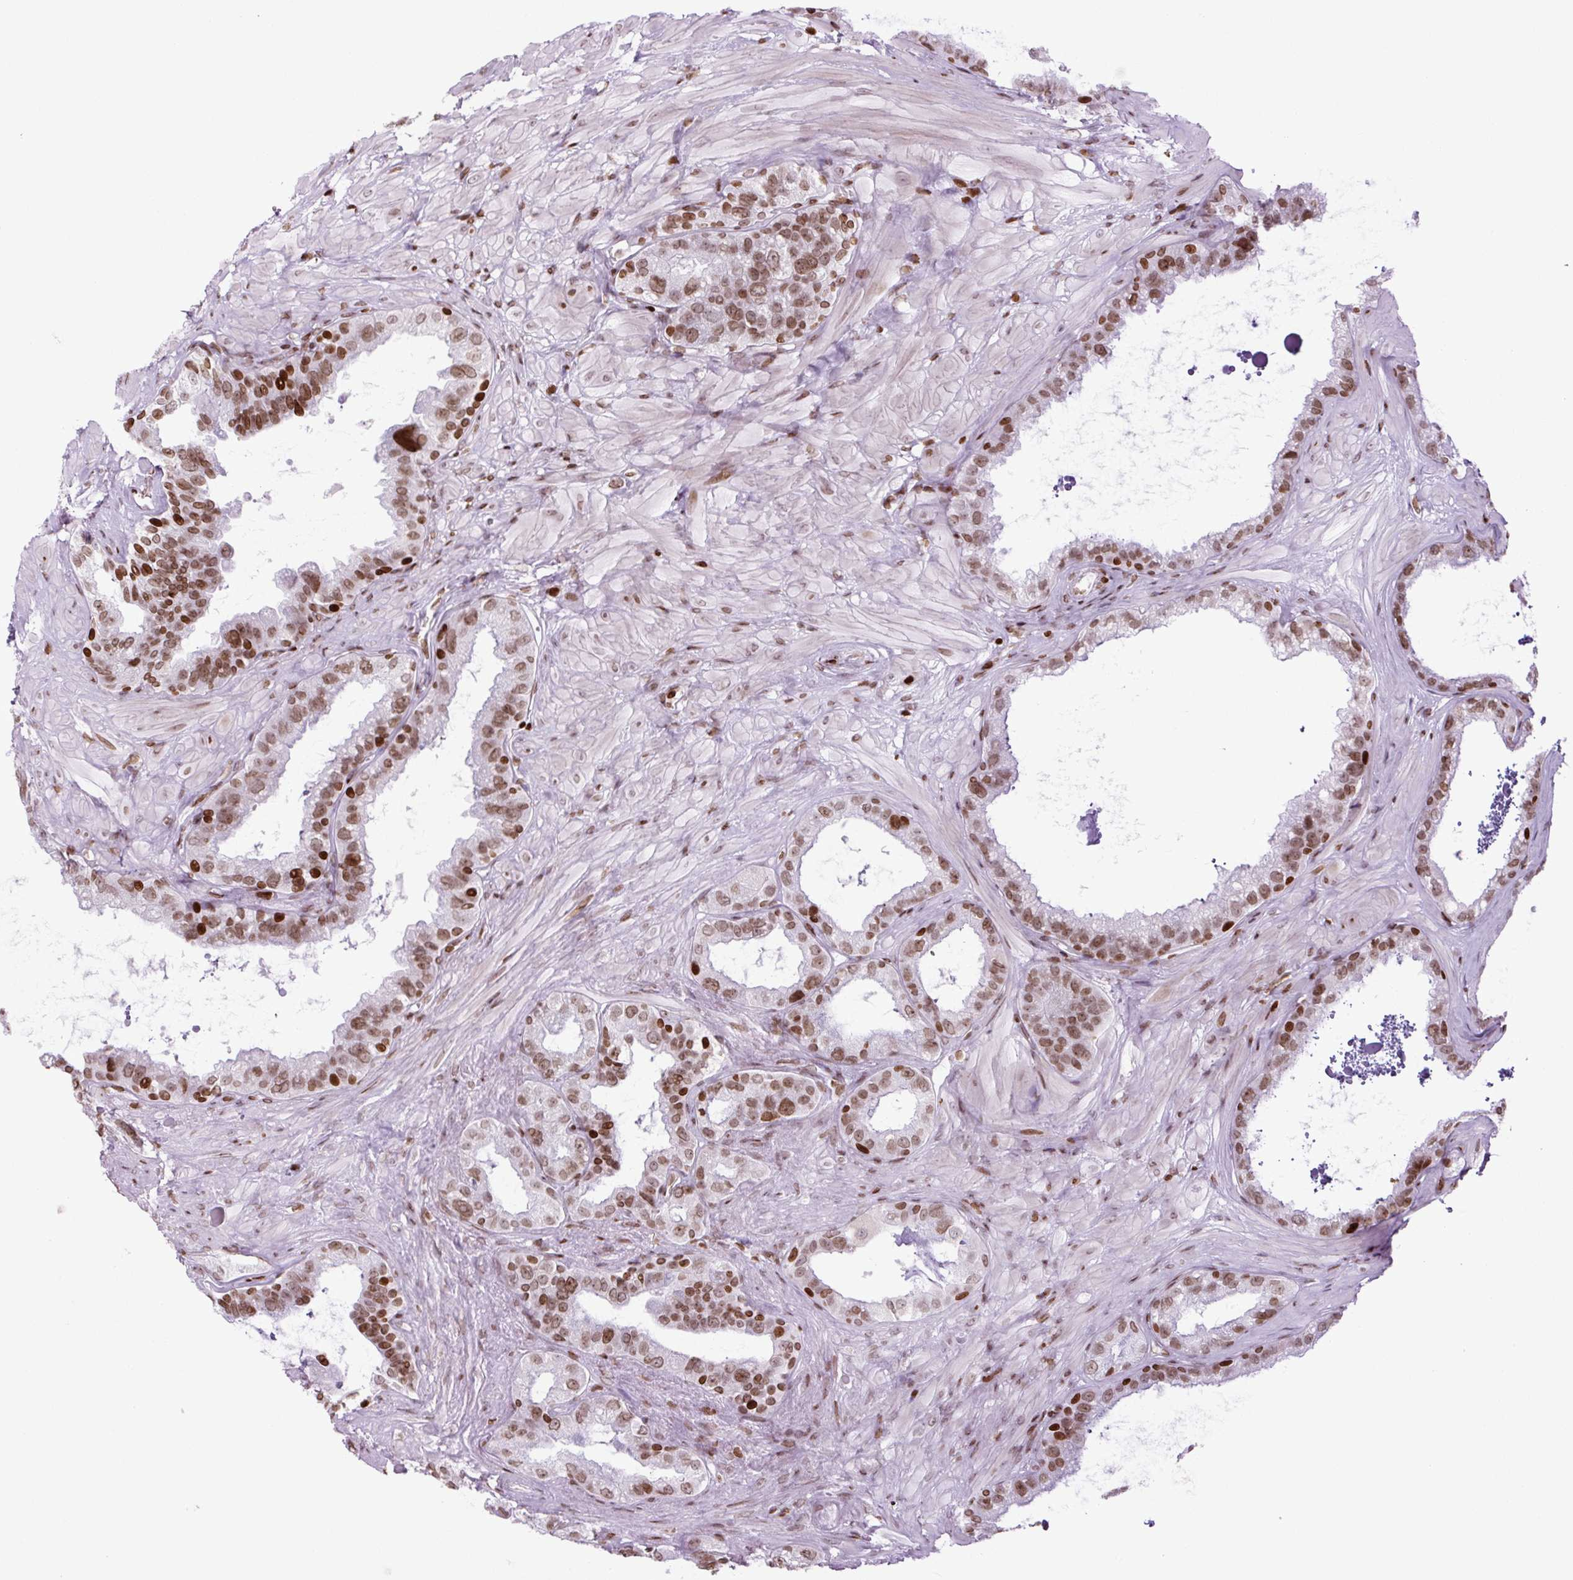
{"staining": {"intensity": "strong", "quantity": ">75%", "location": "nuclear"}, "tissue": "seminal vesicle", "cell_type": "Glandular cells", "image_type": "normal", "snomed": [{"axis": "morphology", "description": "Normal tissue, NOS"}, {"axis": "topography", "description": "Seminal veicle"}, {"axis": "topography", "description": "Peripheral nerve tissue"}], "caption": "Human seminal vesicle stained for a protein (brown) exhibits strong nuclear positive expression in about >75% of glandular cells.", "gene": "H1", "patient": {"sex": "male", "age": 76}}